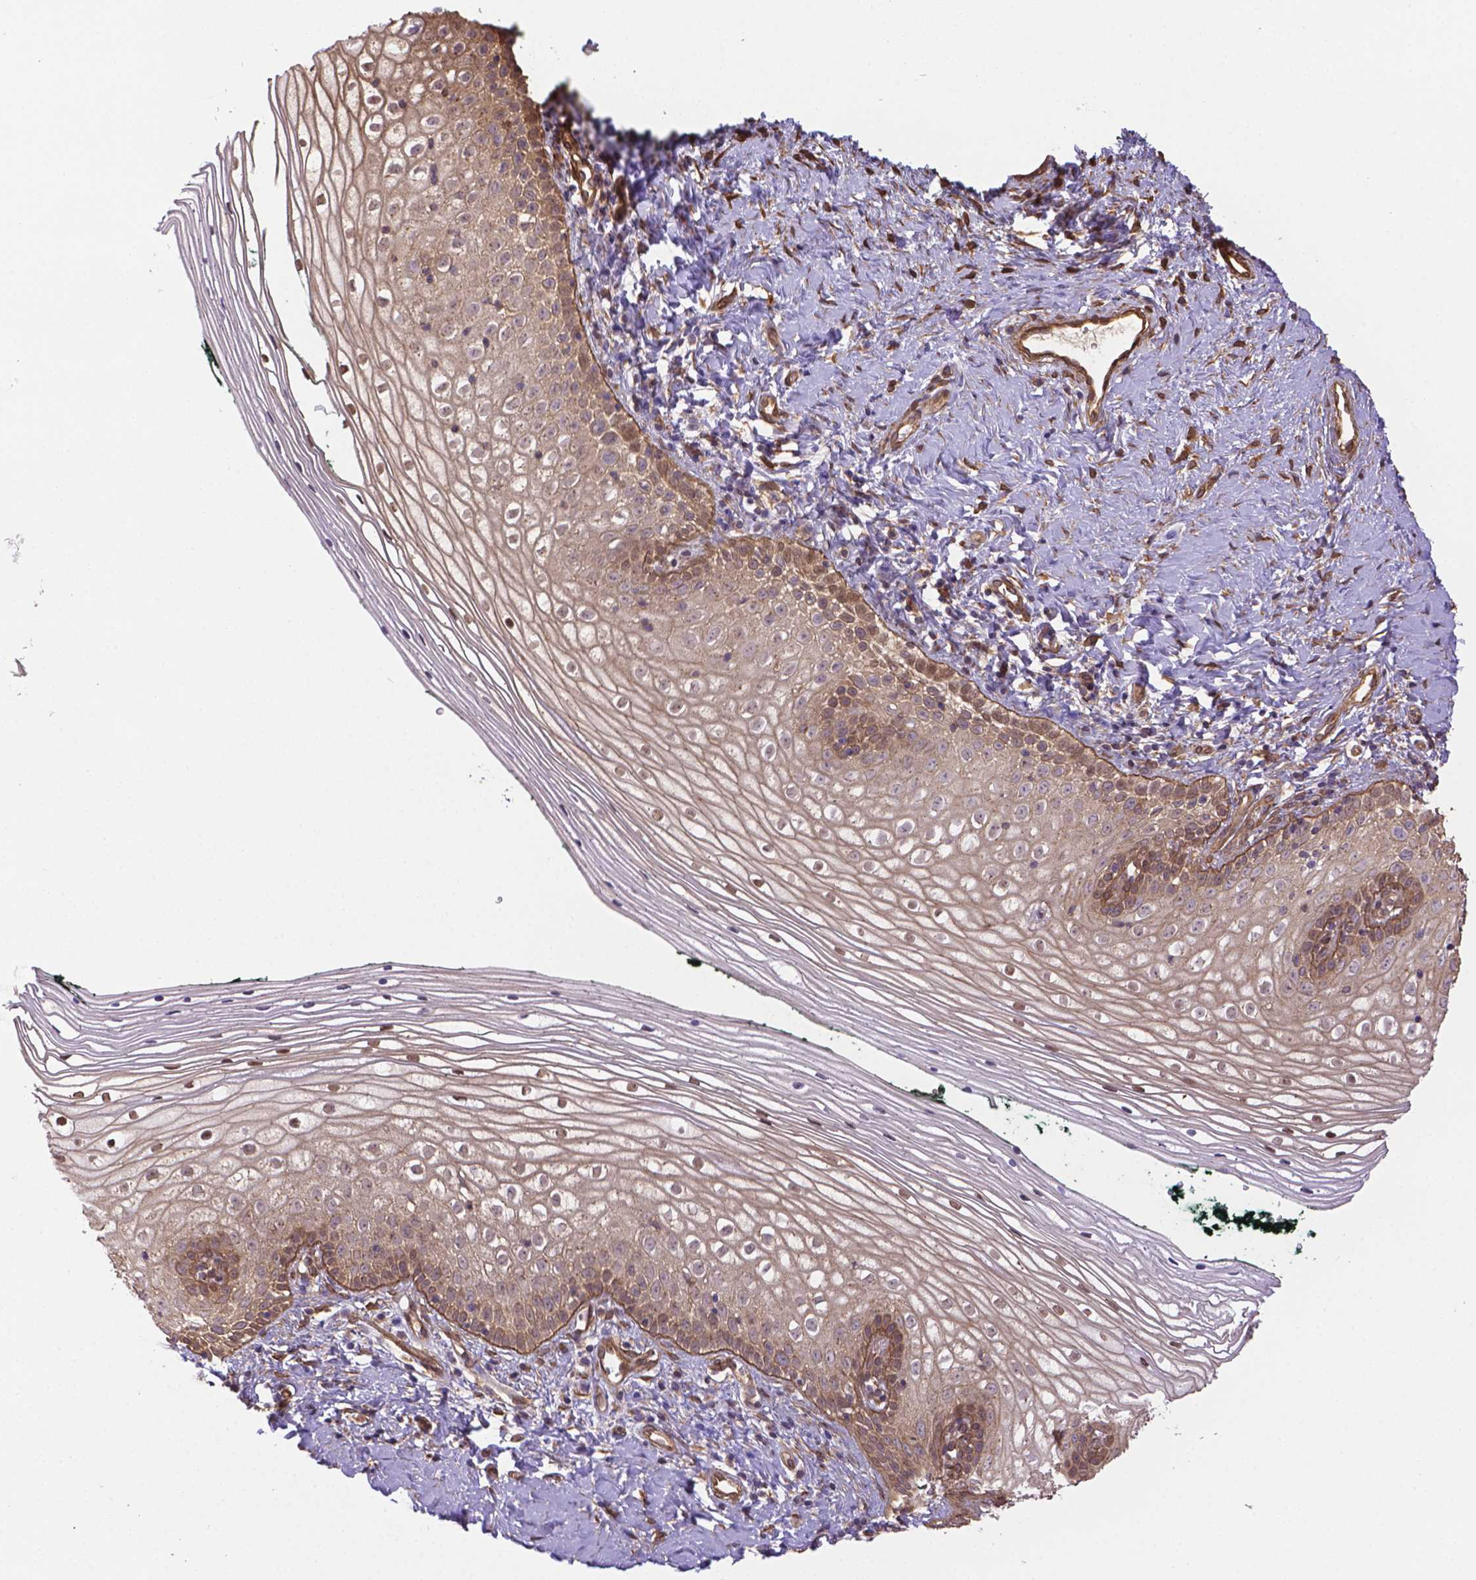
{"staining": {"intensity": "weak", "quantity": ">75%", "location": "cytoplasmic/membranous,nuclear"}, "tissue": "vagina", "cell_type": "Squamous epithelial cells", "image_type": "normal", "snomed": [{"axis": "morphology", "description": "Normal tissue, NOS"}, {"axis": "topography", "description": "Vagina"}], "caption": "Immunohistochemical staining of unremarkable vagina shows >75% levels of weak cytoplasmic/membranous,nuclear protein expression in approximately >75% of squamous epithelial cells.", "gene": "YAP1", "patient": {"sex": "female", "age": 47}}